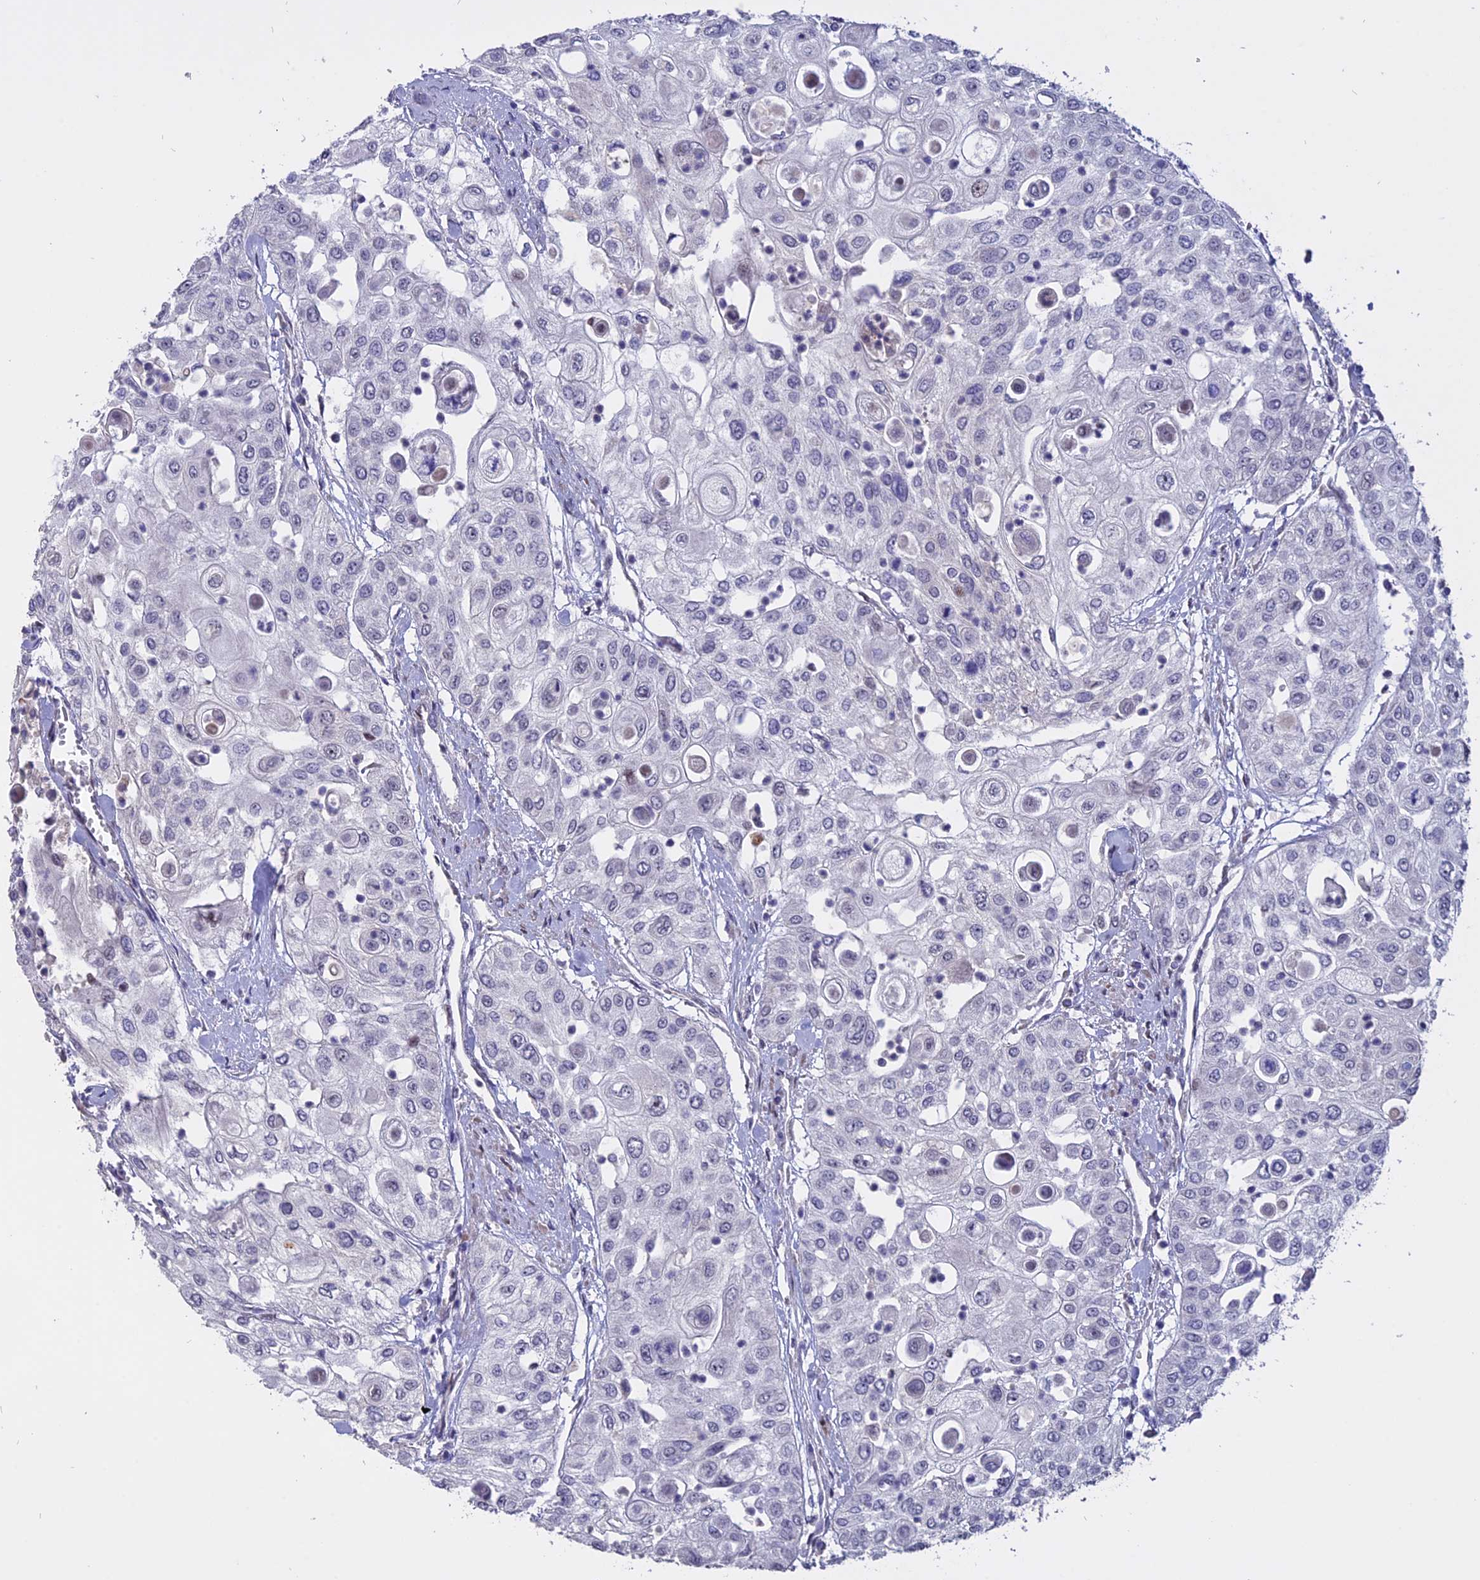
{"staining": {"intensity": "negative", "quantity": "none", "location": "none"}, "tissue": "urothelial cancer", "cell_type": "Tumor cells", "image_type": "cancer", "snomed": [{"axis": "morphology", "description": "Urothelial carcinoma, High grade"}, {"axis": "topography", "description": "Urinary bladder"}], "caption": "Immunohistochemistry photomicrograph of neoplastic tissue: urothelial cancer stained with DAB (3,3'-diaminobenzidine) exhibits no significant protein staining in tumor cells. Nuclei are stained in blue.", "gene": "TMEM263", "patient": {"sex": "female", "age": 79}}